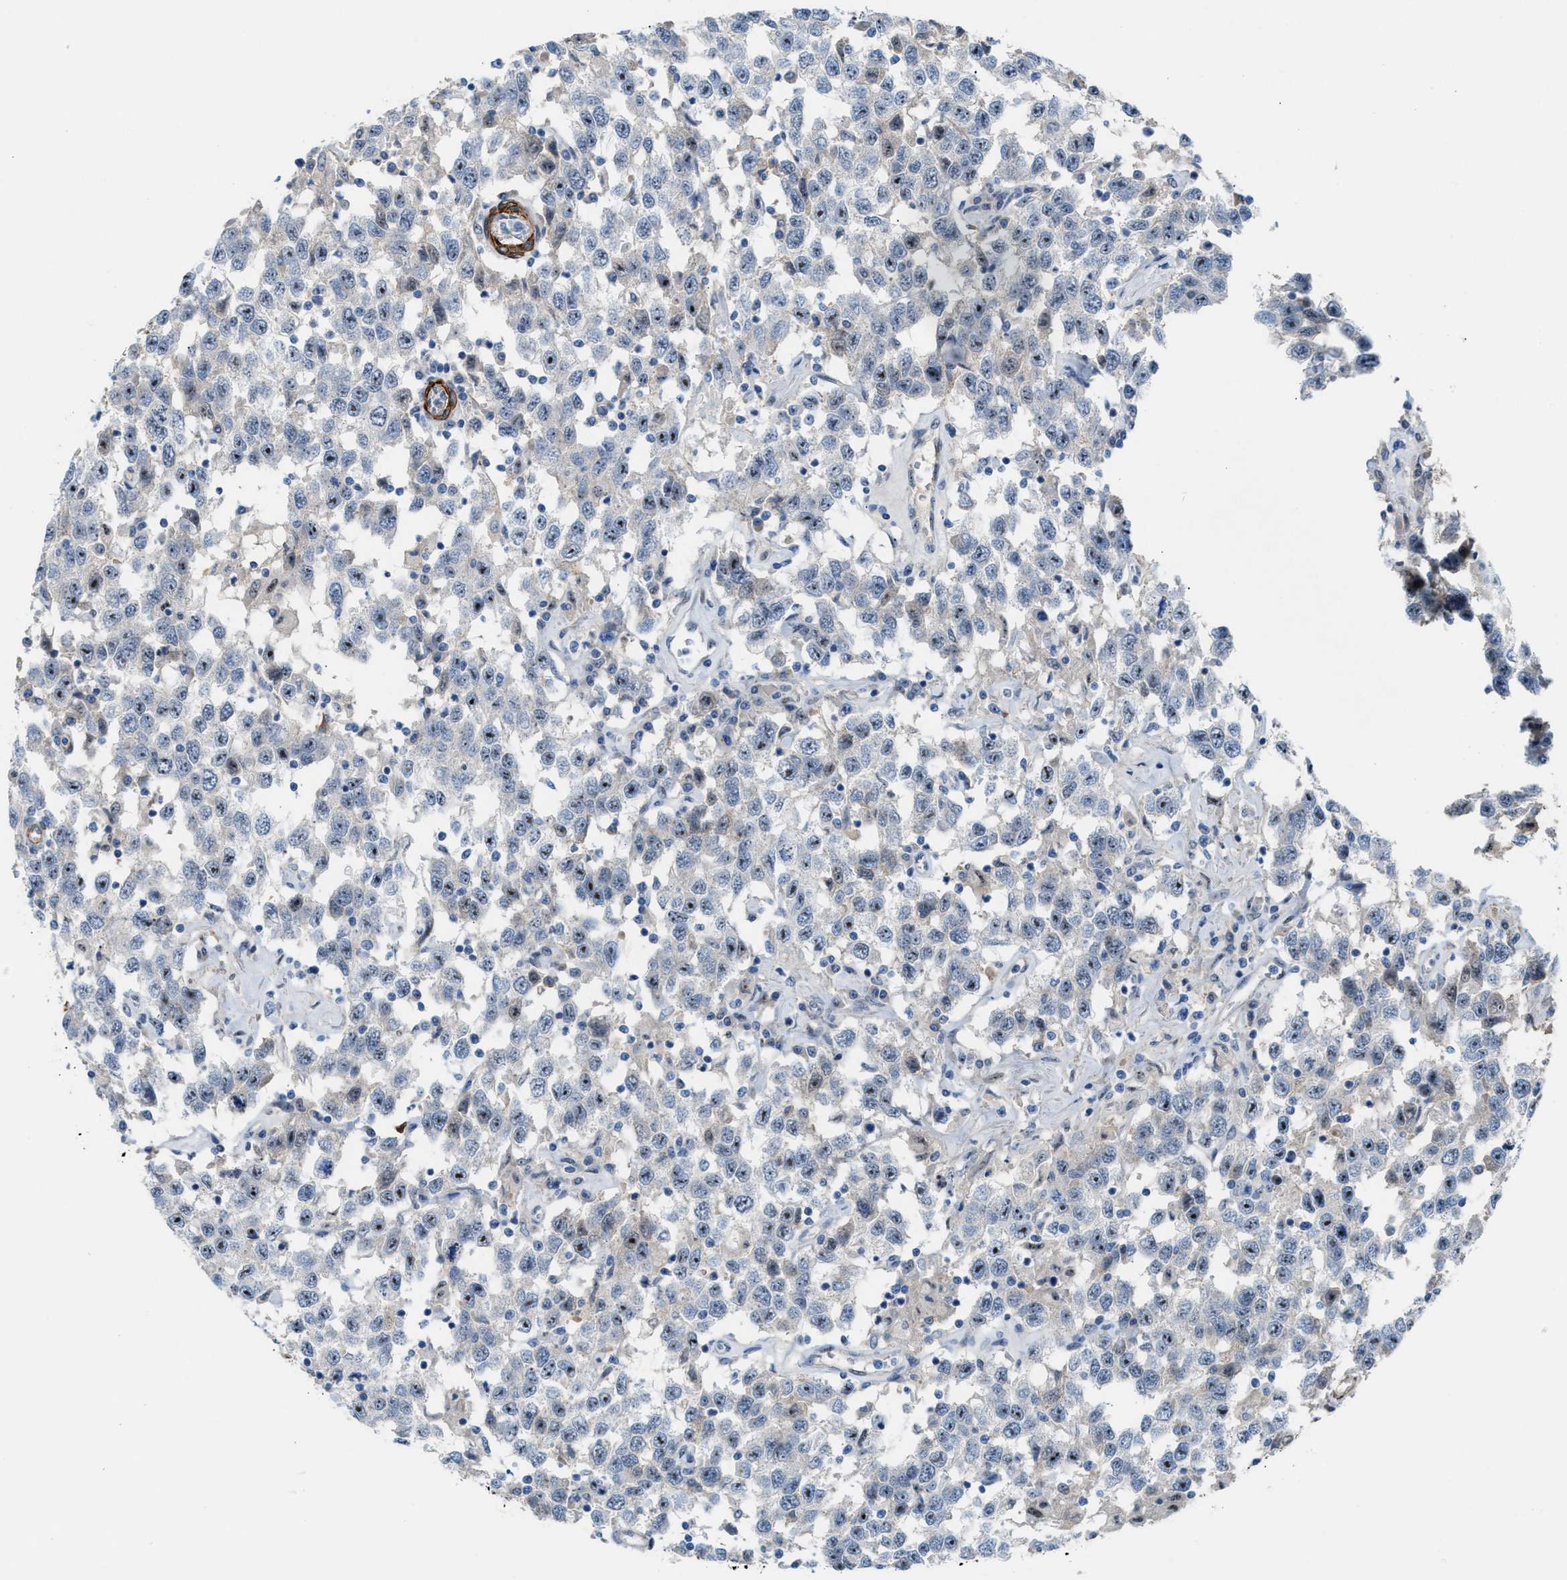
{"staining": {"intensity": "moderate", "quantity": "25%-75%", "location": "nuclear"}, "tissue": "testis cancer", "cell_type": "Tumor cells", "image_type": "cancer", "snomed": [{"axis": "morphology", "description": "Seminoma, NOS"}, {"axis": "topography", "description": "Testis"}], "caption": "Protein analysis of testis seminoma tissue displays moderate nuclear staining in about 25%-75% of tumor cells. The staining was performed using DAB (3,3'-diaminobenzidine), with brown indicating positive protein expression. Nuclei are stained blue with hematoxylin.", "gene": "NQO2", "patient": {"sex": "male", "age": 41}}